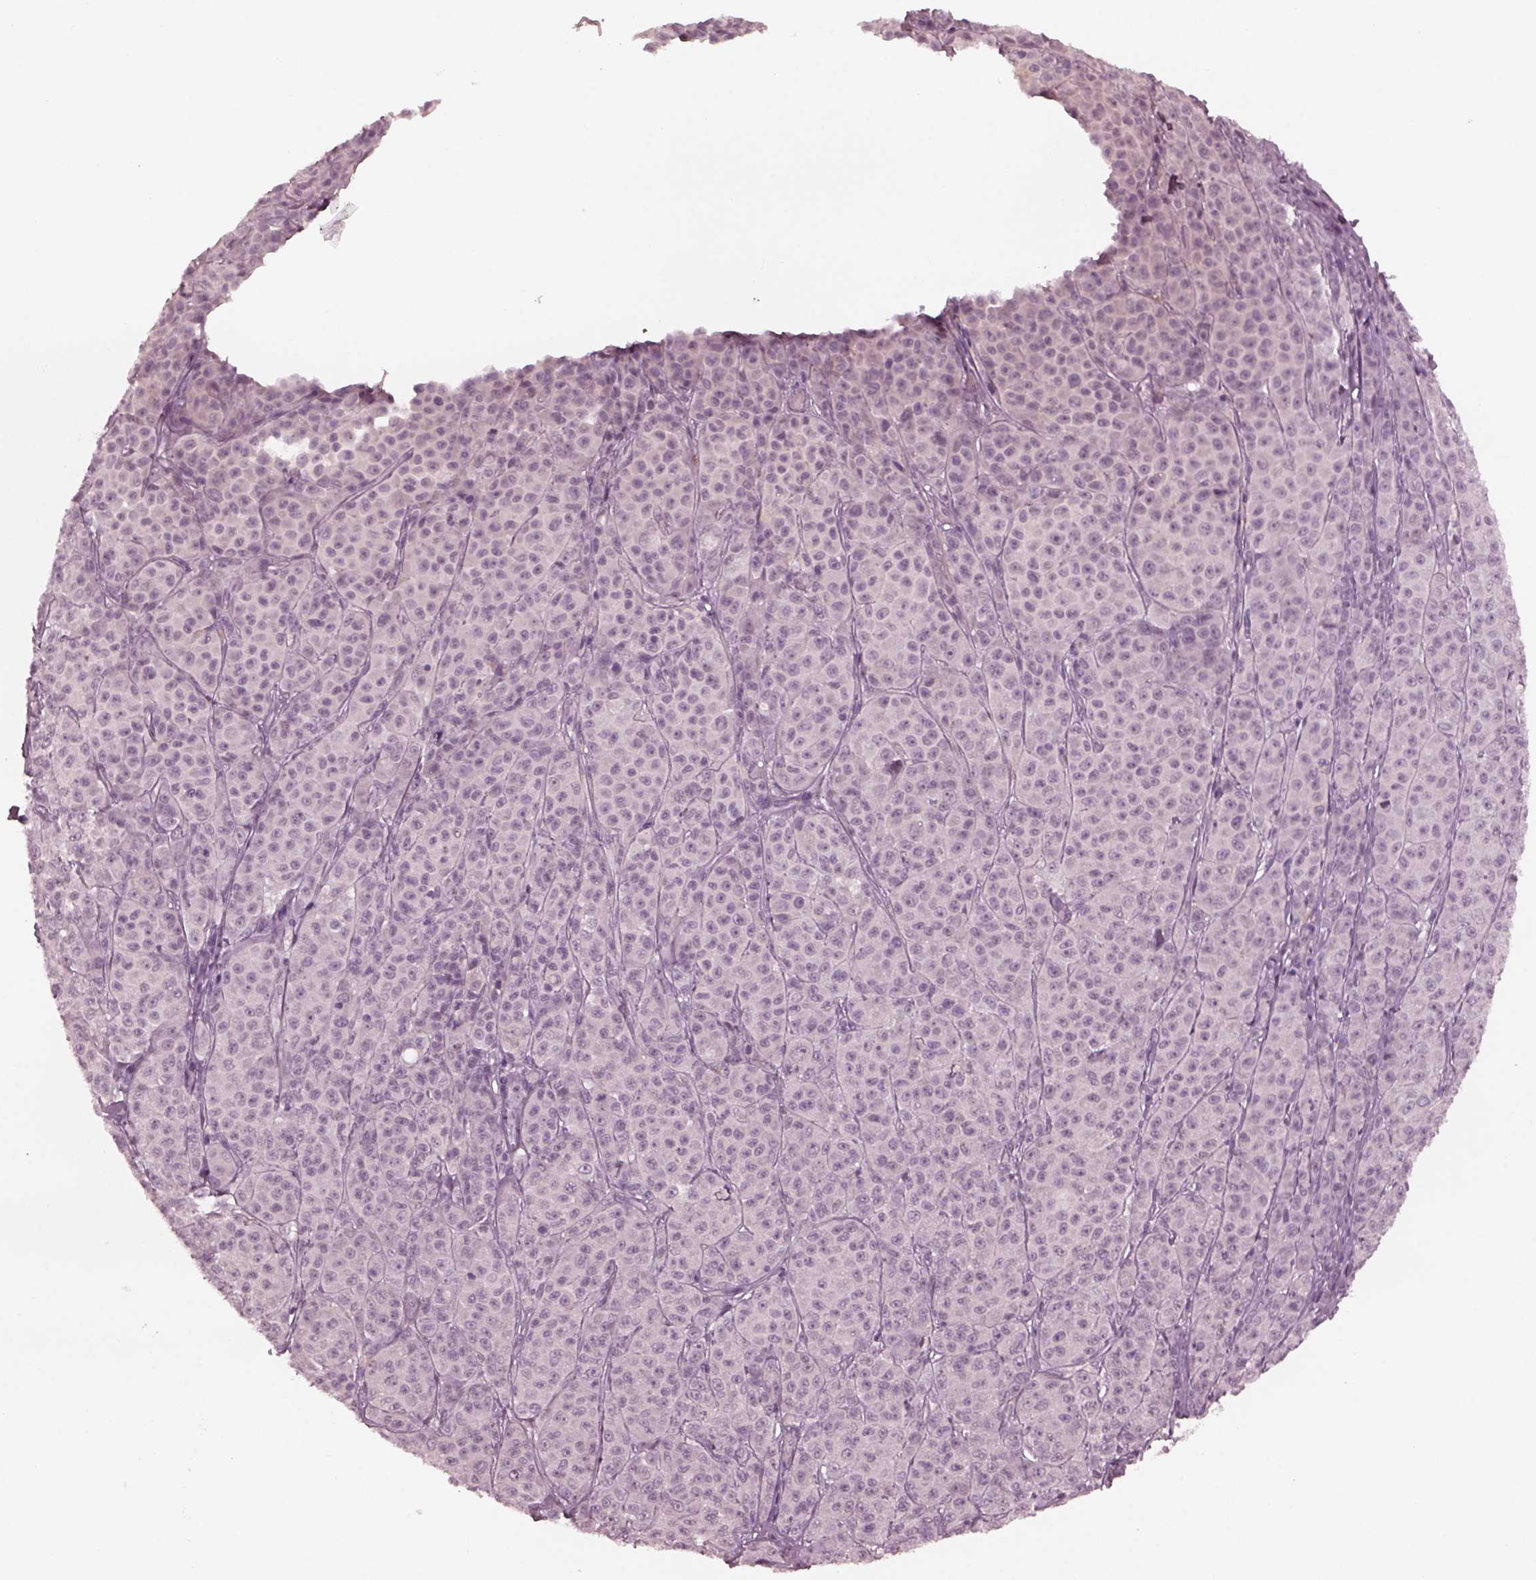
{"staining": {"intensity": "negative", "quantity": "none", "location": "none"}, "tissue": "melanoma", "cell_type": "Tumor cells", "image_type": "cancer", "snomed": [{"axis": "morphology", "description": "Malignant melanoma, NOS"}, {"axis": "topography", "description": "Skin"}], "caption": "Immunohistochemistry (IHC) of malignant melanoma shows no positivity in tumor cells.", "gene": "YY2", "patient": {"sex": "male", "age": 89}}